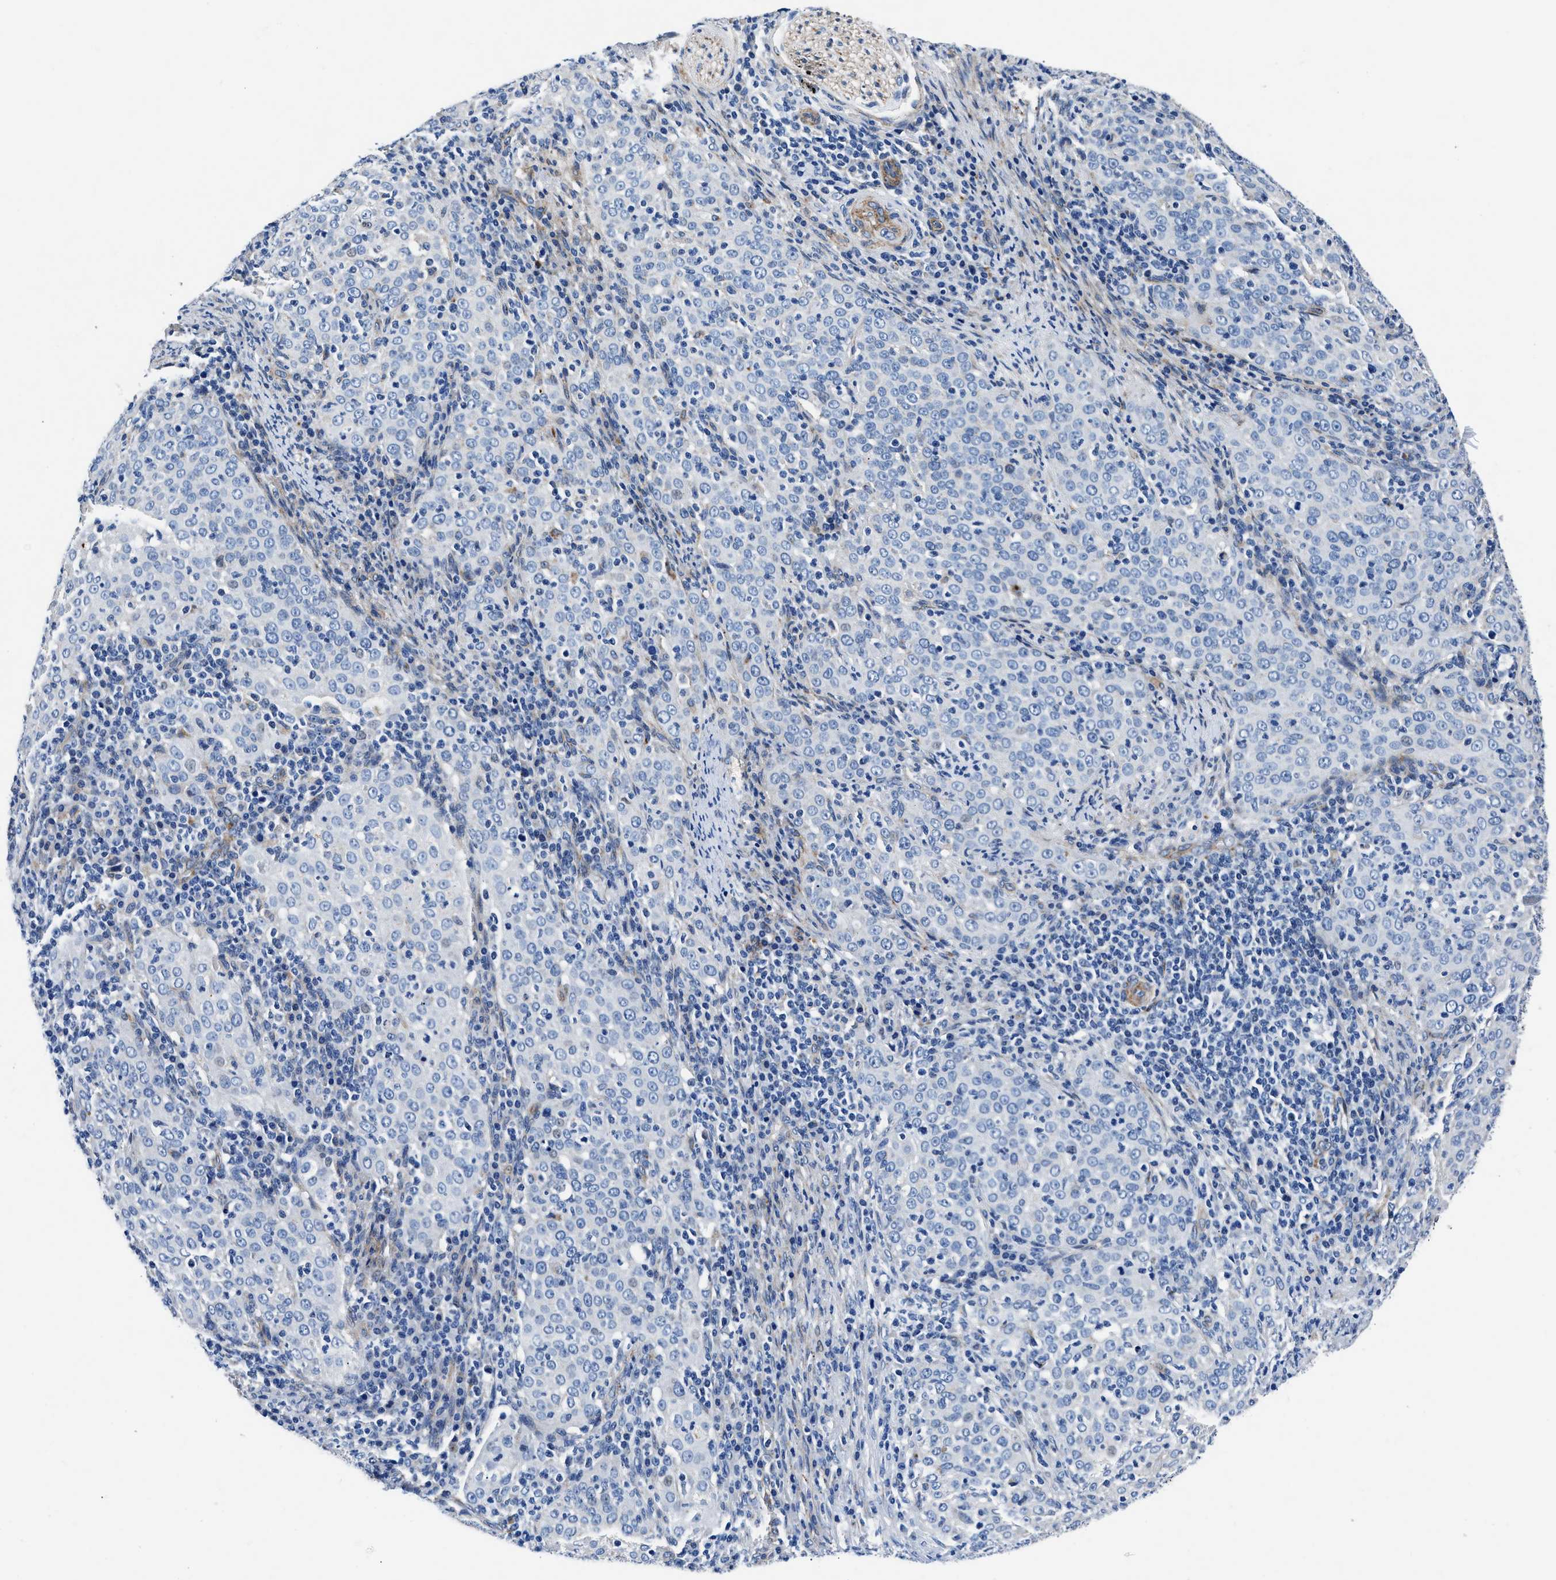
{"staining": {"intensity": "negative", "quantity": "none", "location": "none"}, "tissue": "cervical cancer", "cell_type": "Tumor cells", "image_type": "cancer", "snomed": [{"axis": "morphology", "description": "Squamous cell carcinoma, NOS"}, {"axis": "topography", "description": "Cervix"}], "caption": "High power microscopy image of an immunohistochemistry (IHC) micrograph of cervical cancer (squamous cell carcinoma), revealing no significant staining in tumor cells.", "gene": "DAG1", "patient": {"sex": "female", "age": 51}}